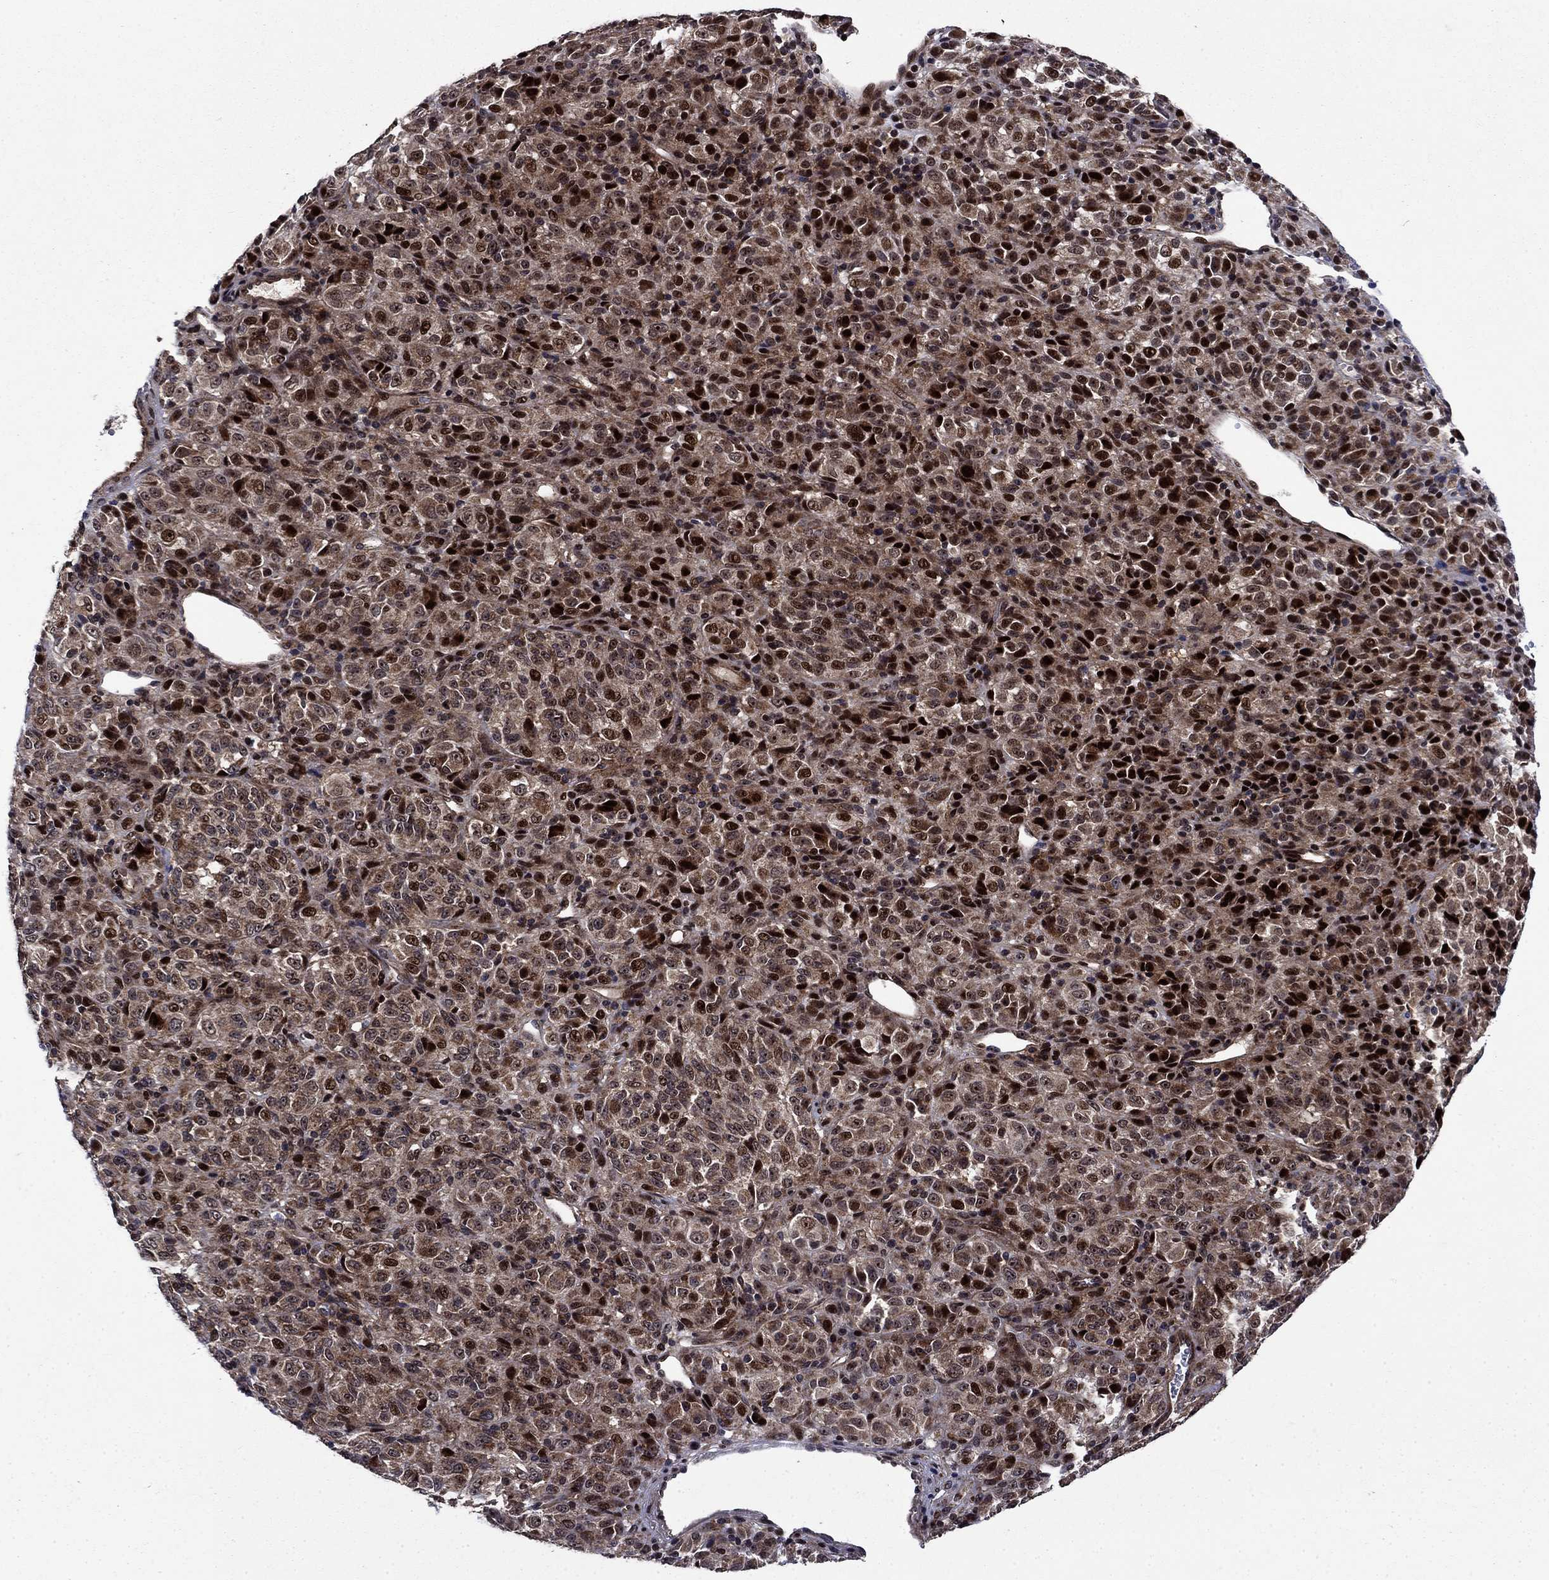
{"staining": {"intensity": "strong", "quantity": "25%-75%", "location": "cytoplasmic/membranous,nuclear"}, "tissue": "melanoma", "cell_type": "Tumor cells", "image_type": "cancer", "snomed": [{"axis": "morphology", "description": "Malignant melanoma, Metastatic site"}, {"axis": "topography", "description": "Brain"}], "caption": "Strong cytoplasmic/membranous and nuclear positivity is present in about 25%-75% of tumor cells in melanoma. (brown staining indicates protein expression, while blue staining denotes nuclei).", "gene": "AGTPBP1", "patient": {"sex": "female", "age": 56}}